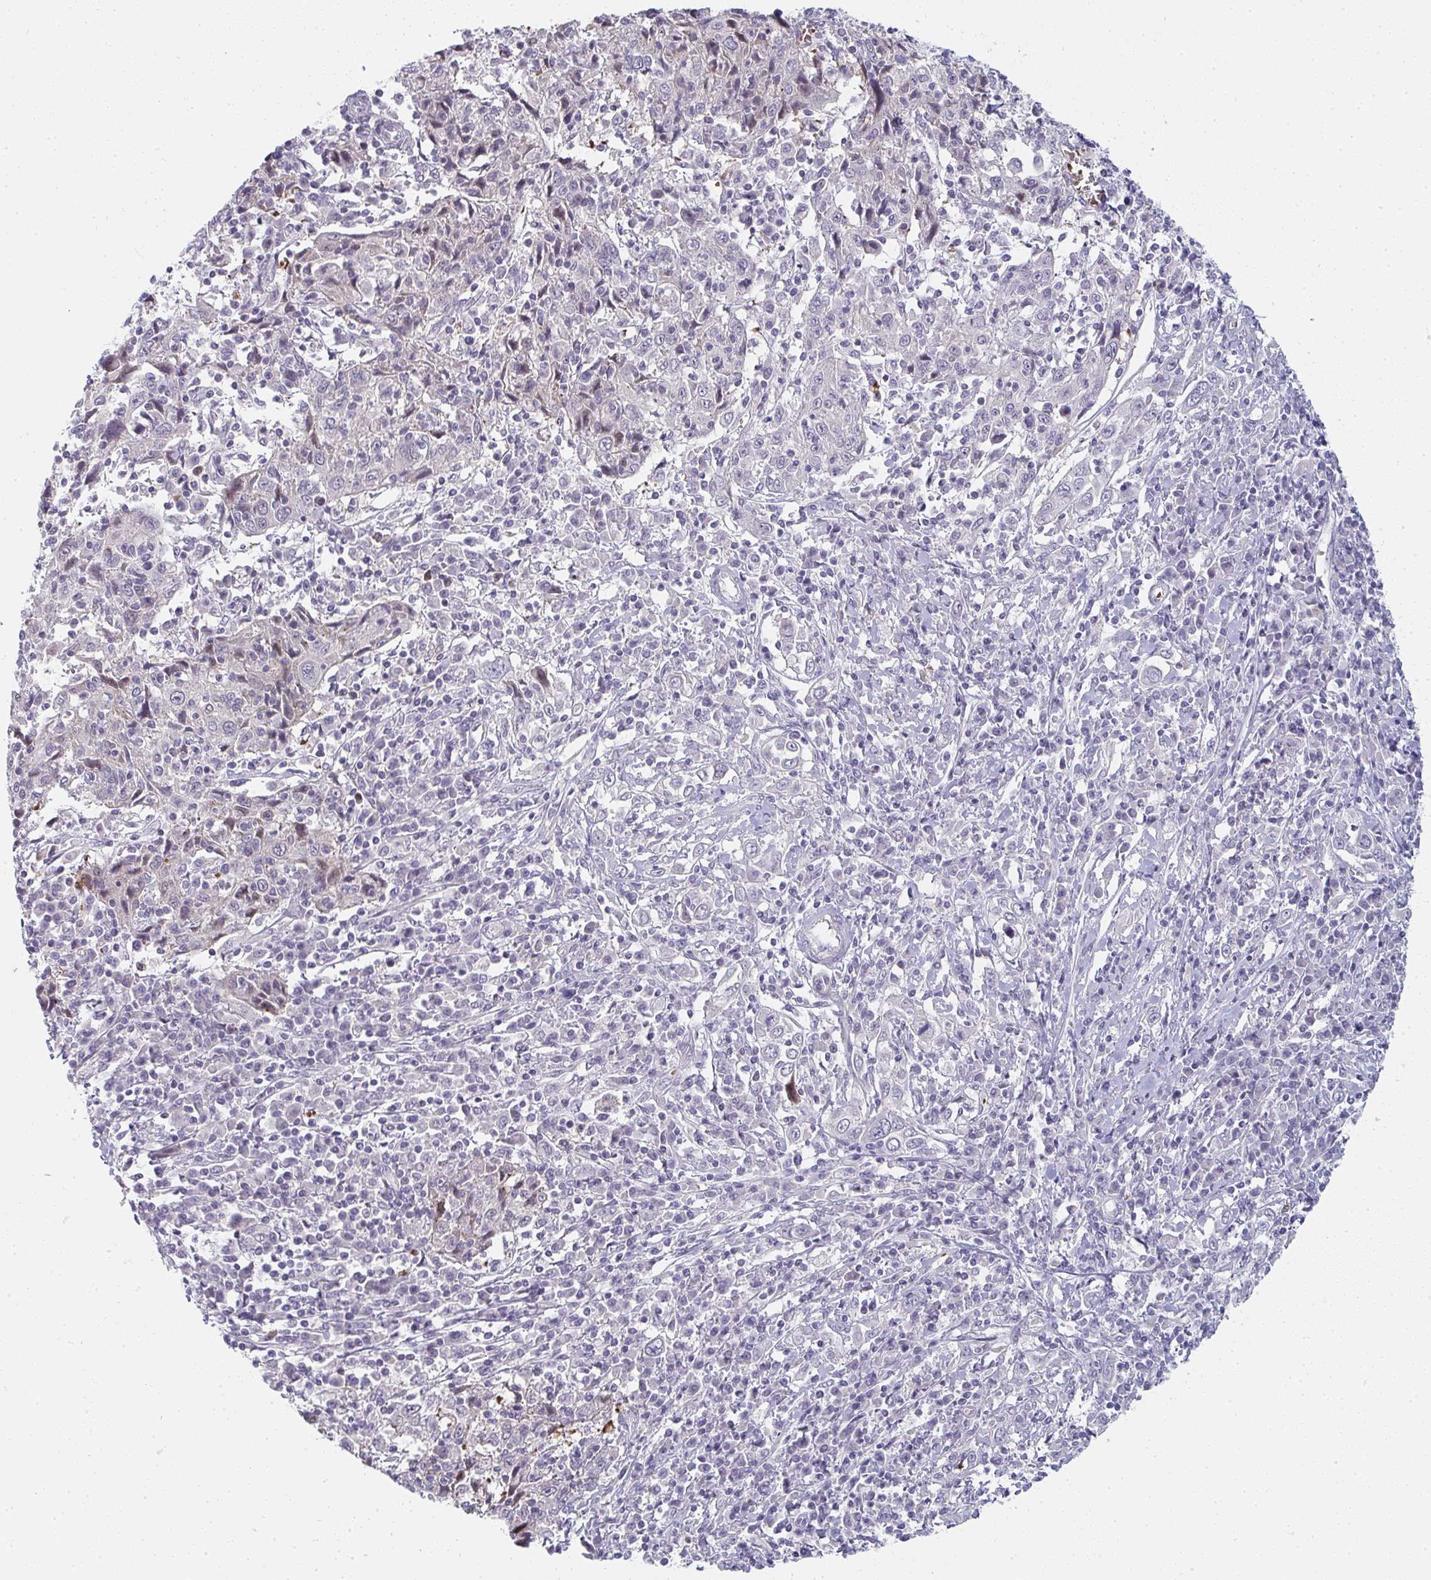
{"staining": {"intensity": "negative", "quantity": "none", "location": "none"}, "tissue": "cervical cancer", "cell_type": "Tumor cells", "image_type": "cancer", "snomed": [{"axis": "morphology", "description": "Squamous cell carcinoma, NOS"}, {"axis": "topography", "description": "Cervix"}], "caption": "DAB immunohistochemical staining of human cervical cancer (squamous cell carcinoma) reveals no significant expression in tumor cells. The staining was performed using DAB to visualize the protein expression in brown, while the nuclei were stained in blue with hematoxylin (Magnification: 20x).", "gene": "SHB", "patient": {"sex": "female", "age": 46}}